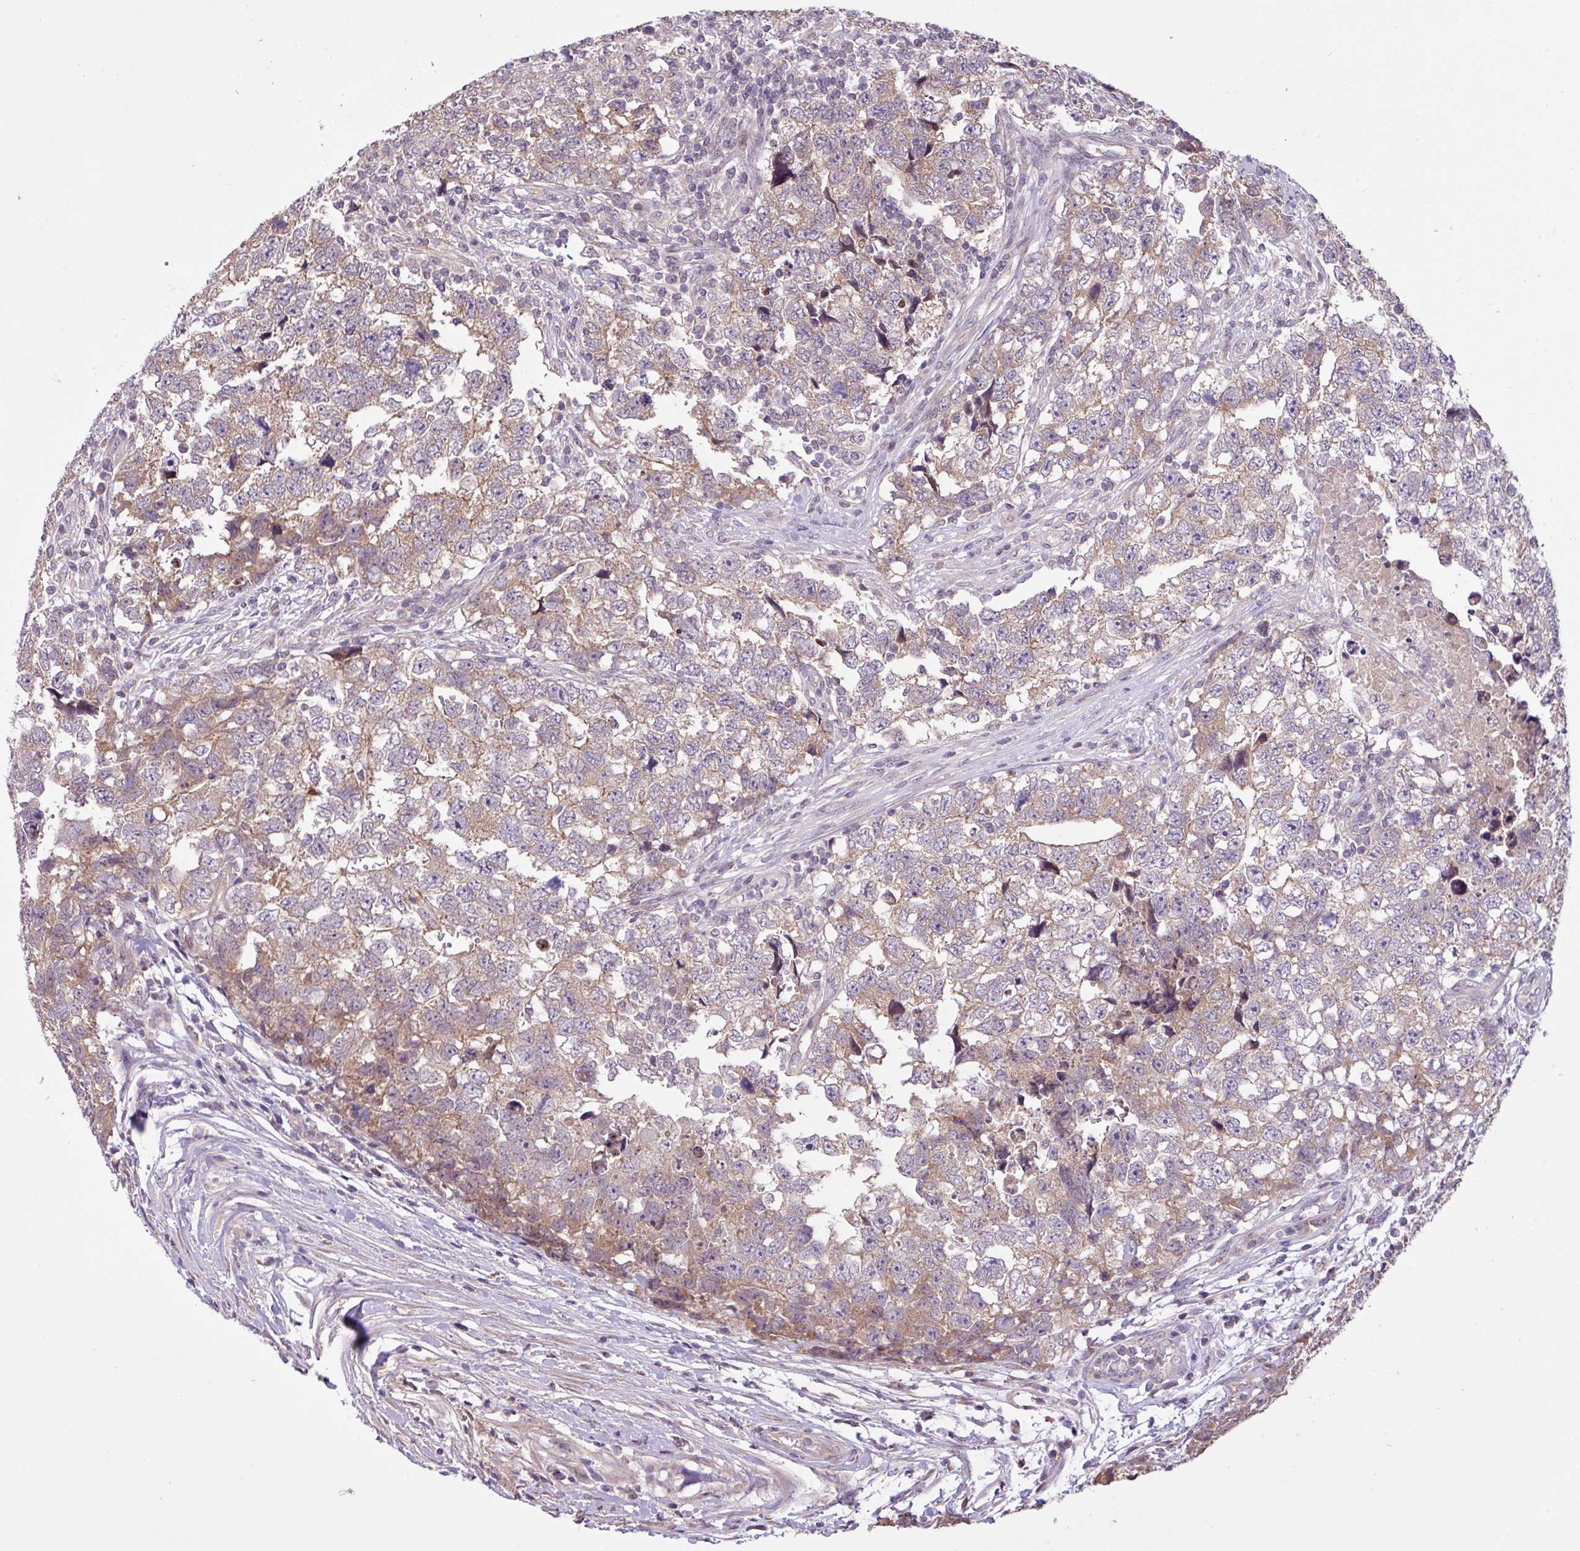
{"staining": {"intensity": "weak", "quantity": "25%-75%", "location": "cytoplasmic/membranous"}, "tissue": "testis cancer", "cell_type": "Tumor cells", "image_type": "cancer", "snomed": [{"axis": "morphology", "description": "Carcinoma, Embryonal, NOS"}, {"axis": "topography", "description": "Testis"}], "caption": "A high-resolution image shows immunohistochemistry staining of testis cancer (embryonal carcinoma), which demonstrates weak cytoplasmic/membranous positivity in approximately 25%-75% of tumor cells.", "gene": "TIMM10B", "patient": {"sex": "male", "age": 22}}